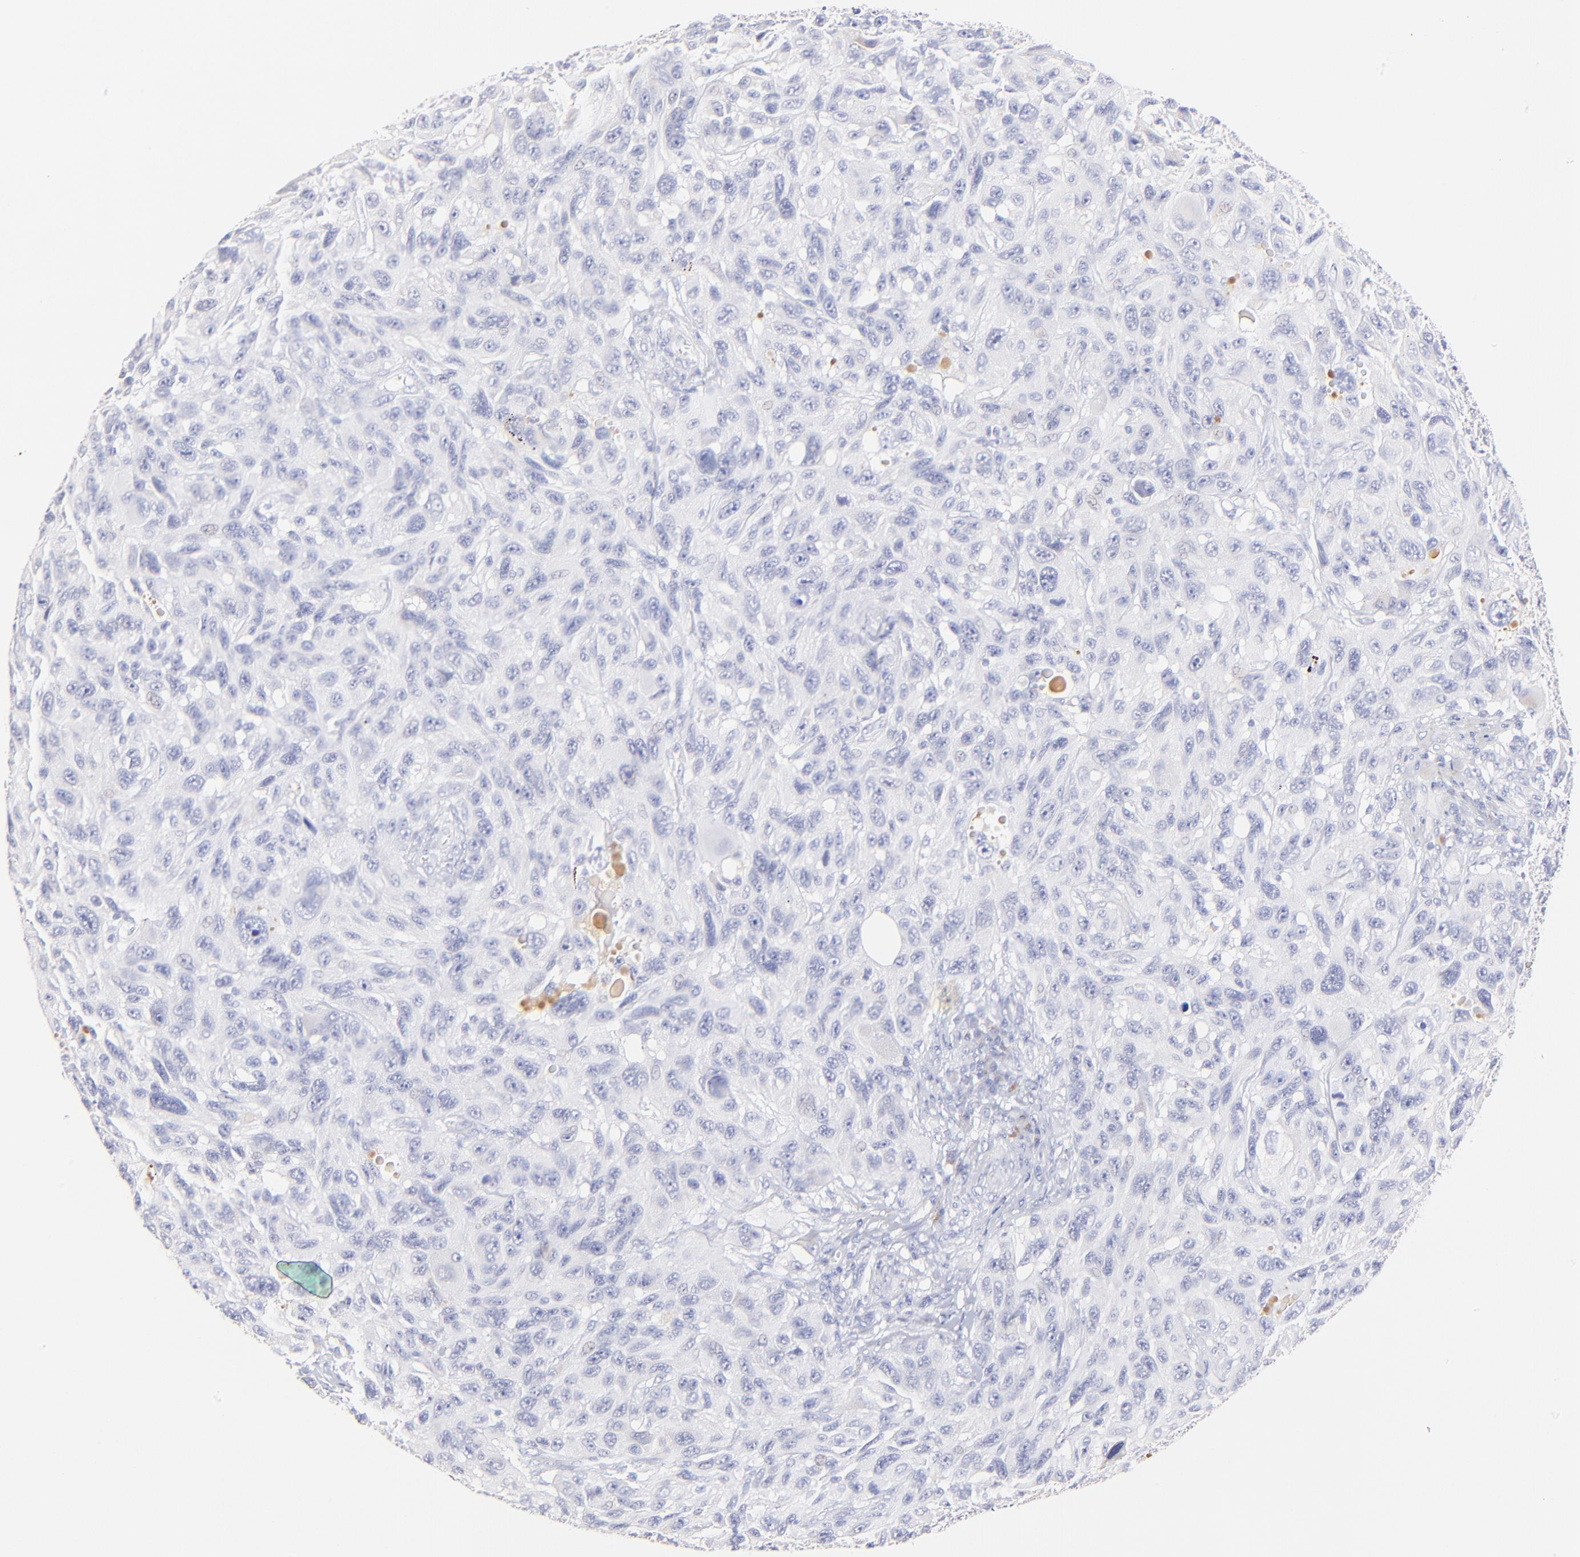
{"staining": {"intensity": "negative", "quantity": "none", "location": "none"}, "tissue": "melanoma", "cell_type": "Tumor cells", "image_type": "cancer", "snomed": [{"axis": "morphology", "description": "Malignant melanoma, NOS"}, {"axis": "topography", "description": "Skin"}], "caption": "Immunohistochemistry image of human malignant melanoma stained for a protein (brown), which shows no expression in tumor cells.", "gene": "ASB9", "patient": {"sex": "male", "age": 53}}